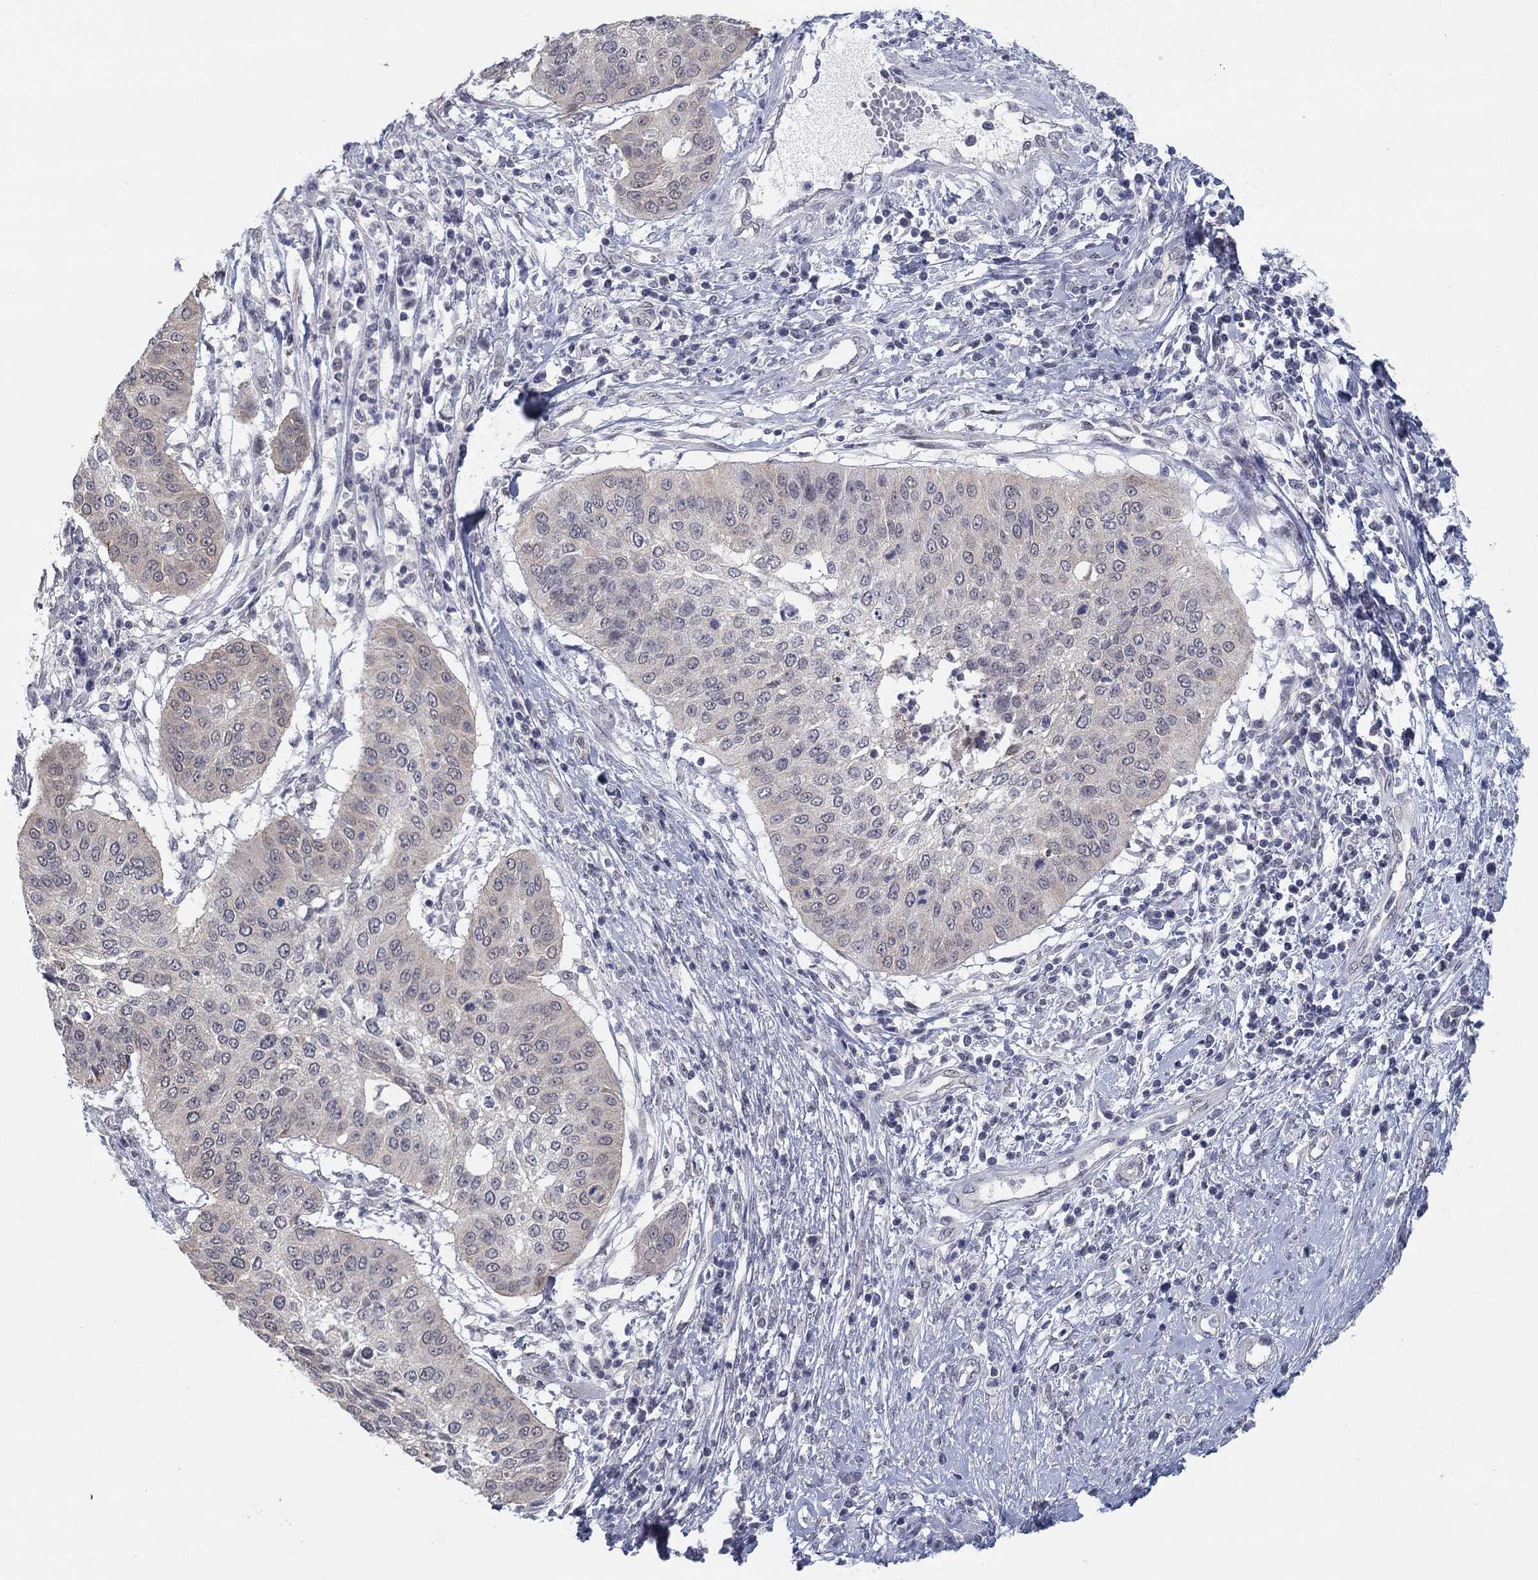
{"staining": {"intensity": "negative", "quantity": "none", "location": "none"}, "tissue": "cervical cancer", "cell_type": "Tumor cells", "image_type": "cancer", "snomed": [{"axis": "morphology", "description": "Normal tissue, NOS"}, {"axis": "morphology", "description": "Squamous cell carcinoma, NOS"}, {"axis": "topography", "description": "Cervix"}], "caption": "Squamous cell carcinoma (cervical) stained for a protein using immunohistochemistry demonstrates no expression tumor cells.", "gene": "SLC22A2", "patient": {"sex": "female", "age": 39}}